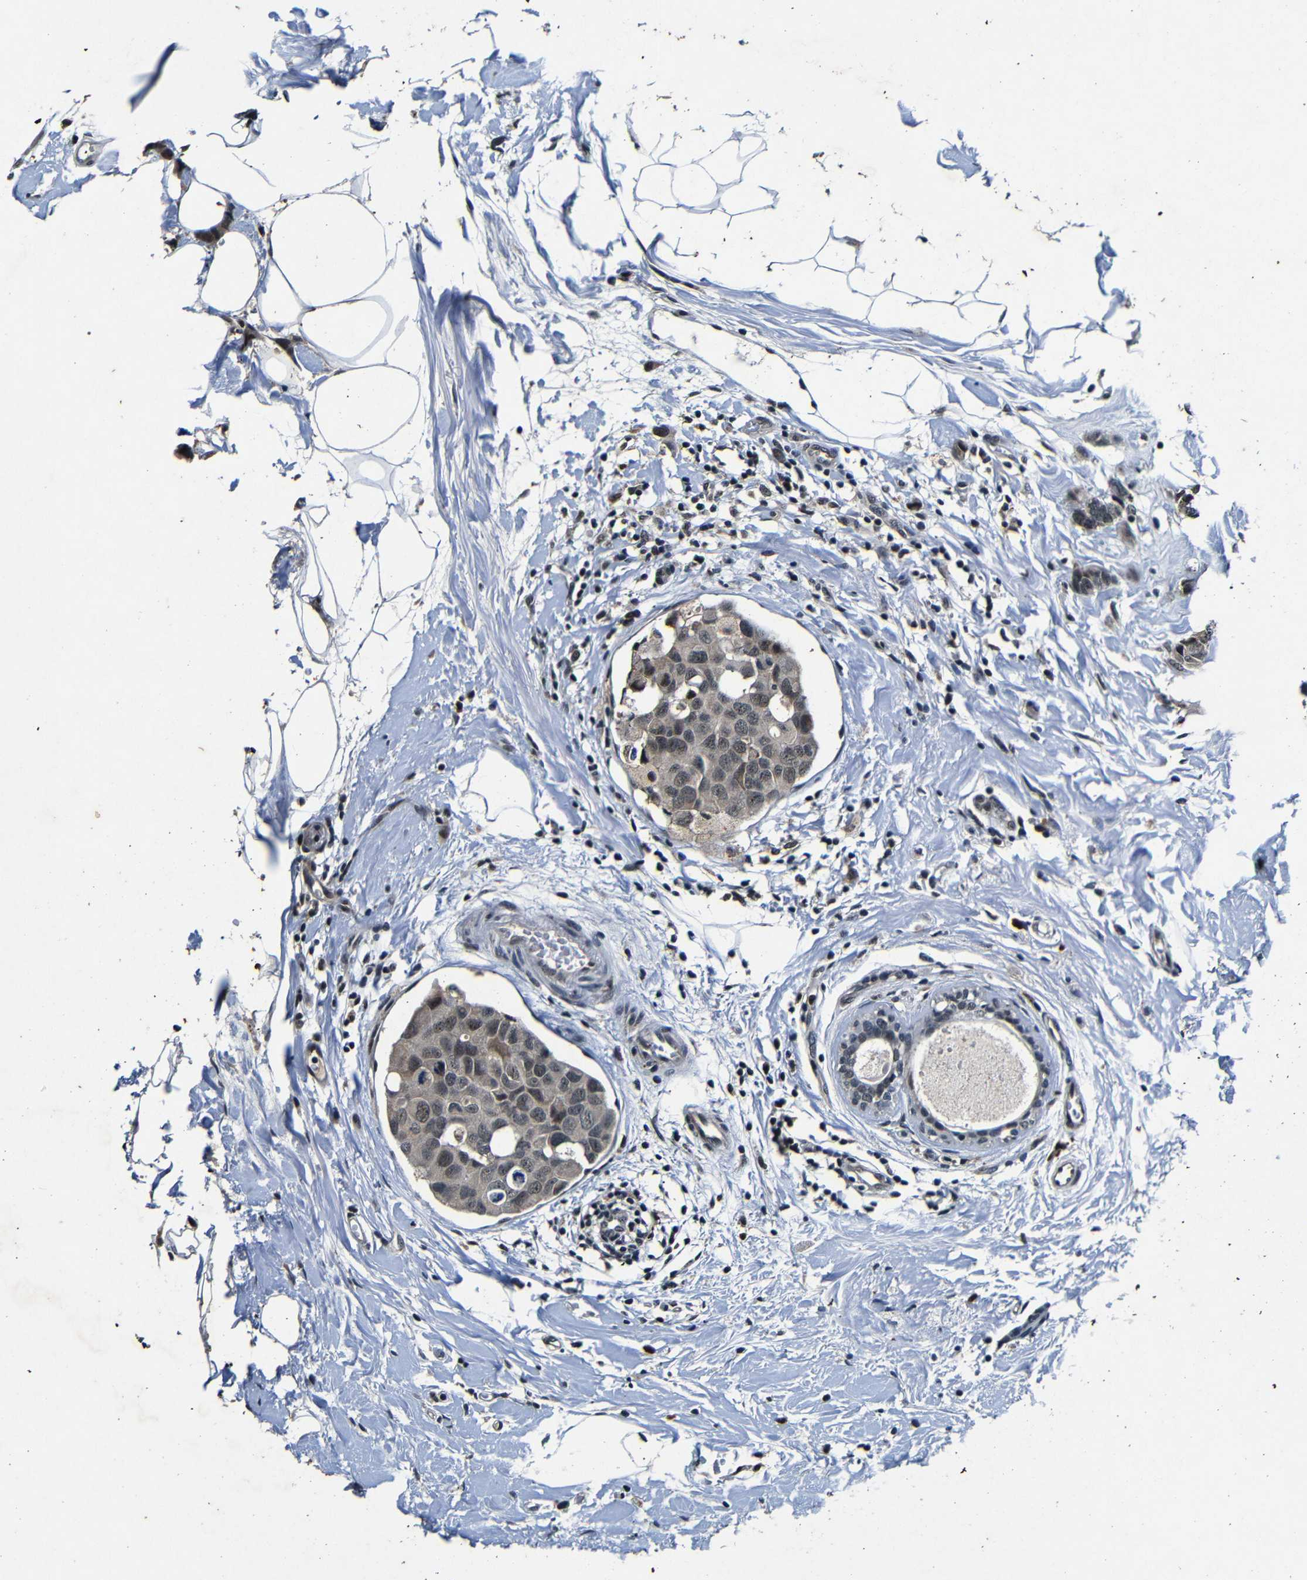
{"staining": {"intensity": "weak", "quantity": ">75%", "location": "cytoplasmic/membranous,nuclear"}, "tissue": "breast cancer", "cell_type": "Tumor cells", "image_type": "cancer", "snomed": [{"axis": "morphology", "description": "Normal tissue, NOS"}, {"axis": "morphology", "description": "Duct carcinoma"}, {"axis": "topography", "description": "Breast"}], "caption": "Human breast invasive ductal carcinoma stained with a brown dye shows weak cytoplasmic/membranous and nuclear positive staining in approximately >75% of tumor cells.", "gene": "FOXD4", "patient": {"sex": "female", "age": 50}}